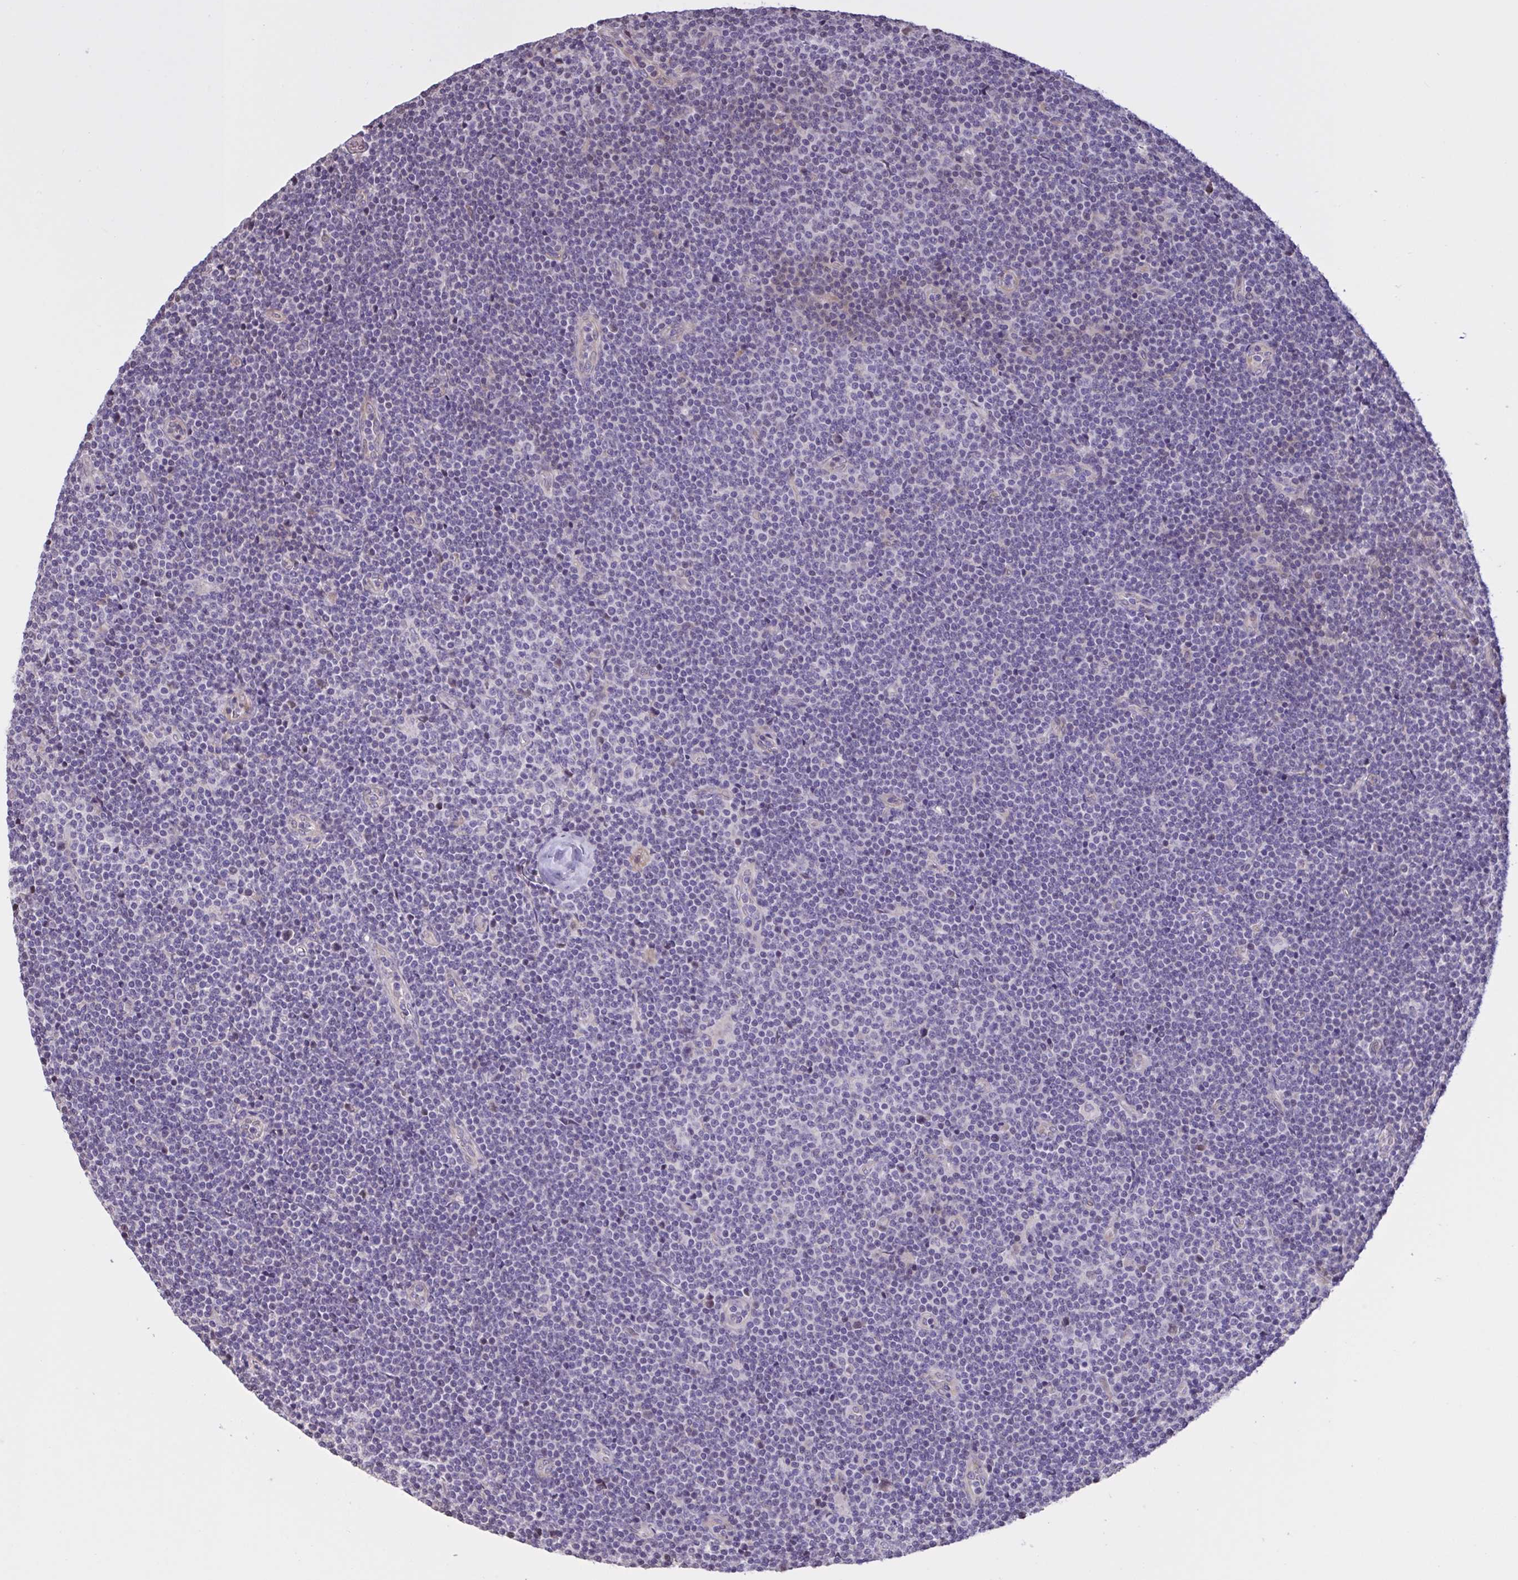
{"staining": {"intensity": "negative", "quantity": "none", "location": "none"}, "tissue": "lymphoma", "cell_type": "Tumor cells", "image_type": "cancer", "snomed": [{"axis": "morphology", "description": "Malignant lymphoma, non-Hodgkin's type, Low grade"}, {"axis": "topography", "description": "Lymph node"}], "caption": "IHC of human malignant lymphoma, non-Hodgkin's type (low-grade) exhibits no positivity in tumor cells.", "gene": "MRGPRX2", "patient": {"sex": "male", "age": 48}}